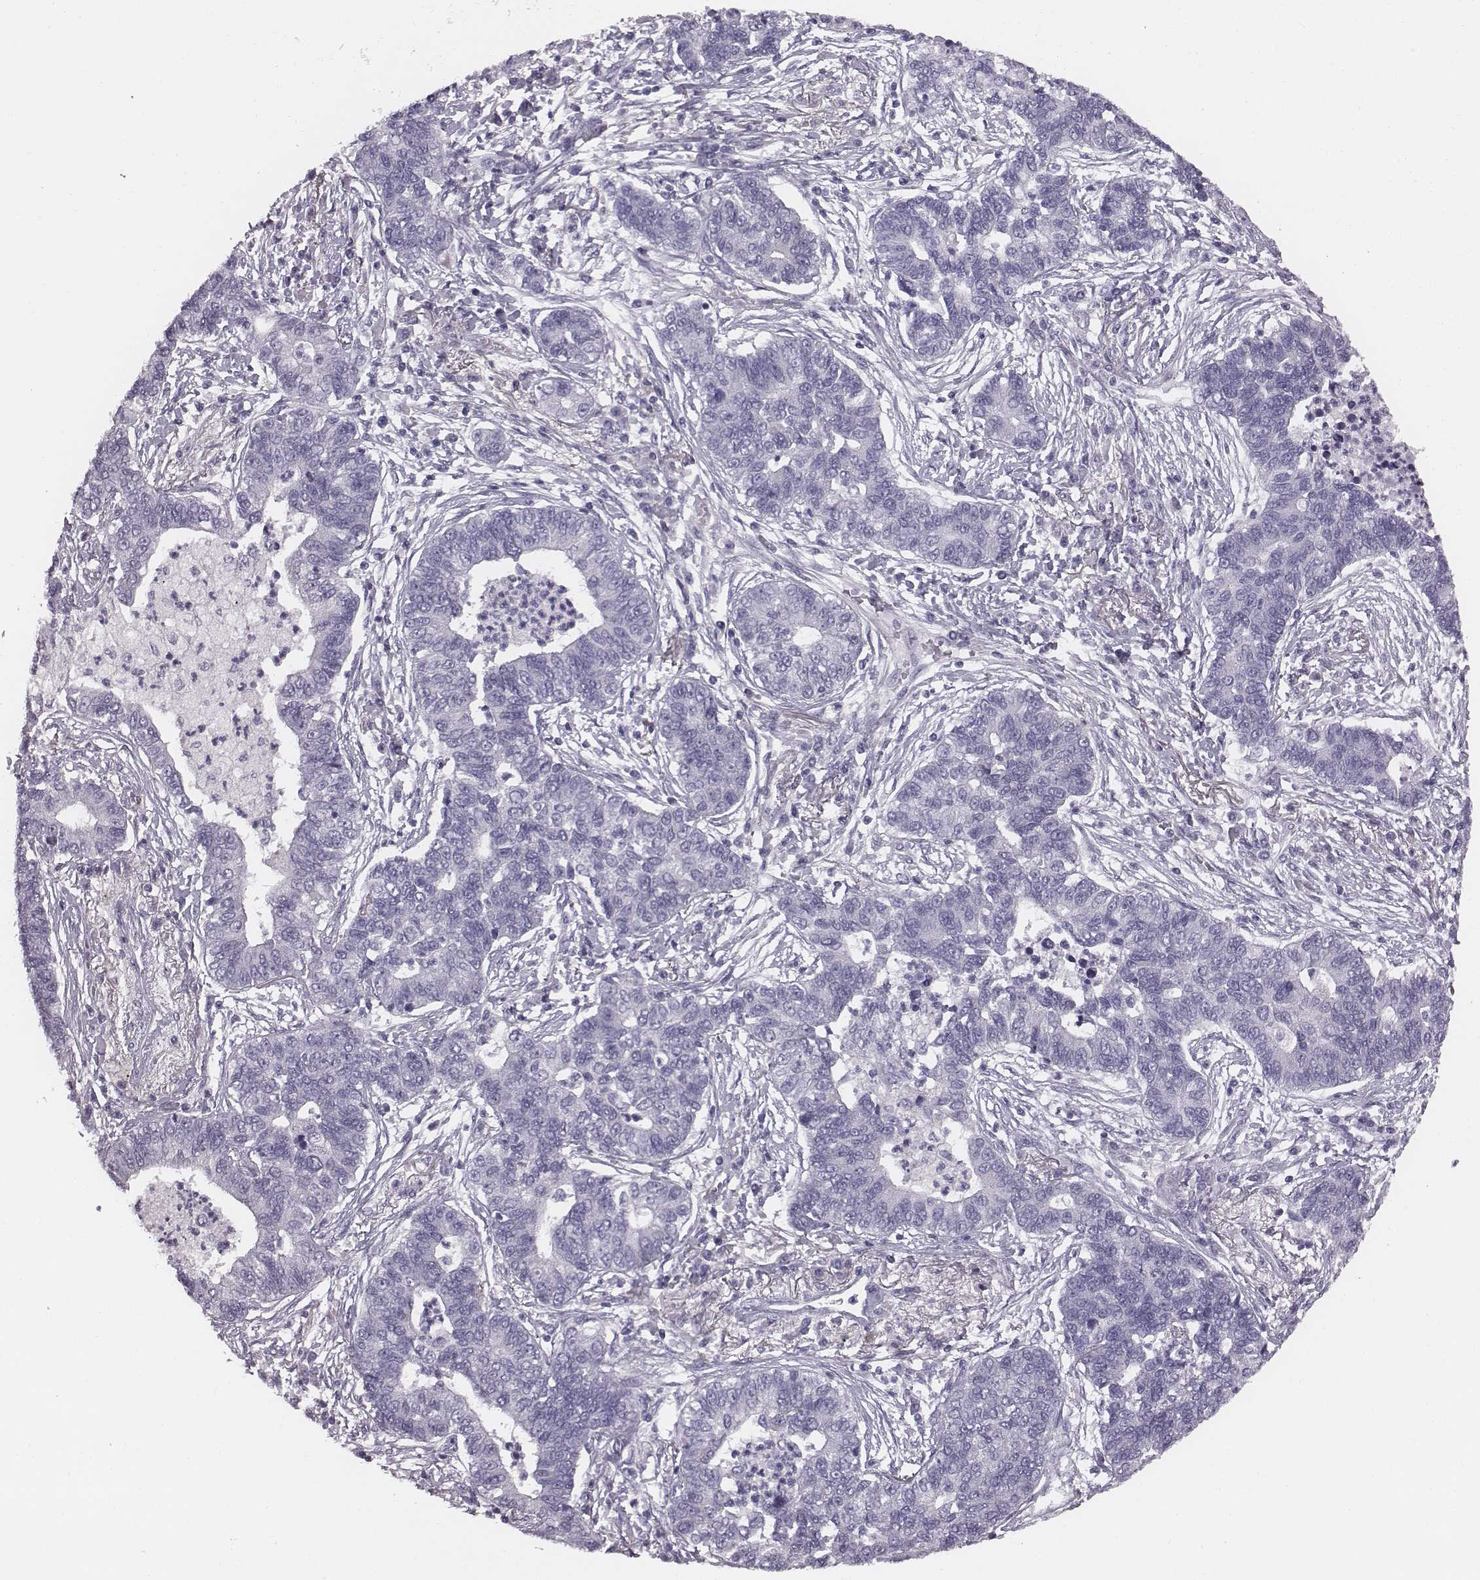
{"staining": {"intensity": "negative", "quantity": "none", "location": "none"}, "tissue": "lung cancer", "cell_type": "Tumor cells", "image_type": "cancer", "snomed": [{"axis": "morphology", "description": "Adenocarcinoma, NOS"}, {"axis": "topography", "description": "Lung"}], "caption": "Immunohistochemistry (IHC) photomicrograph of lung cancer stained for a protein (brown), which displays no positivity in tumor cells.", "gene": "PDE8B", "patient": {"sex": "female", "age": 57}}